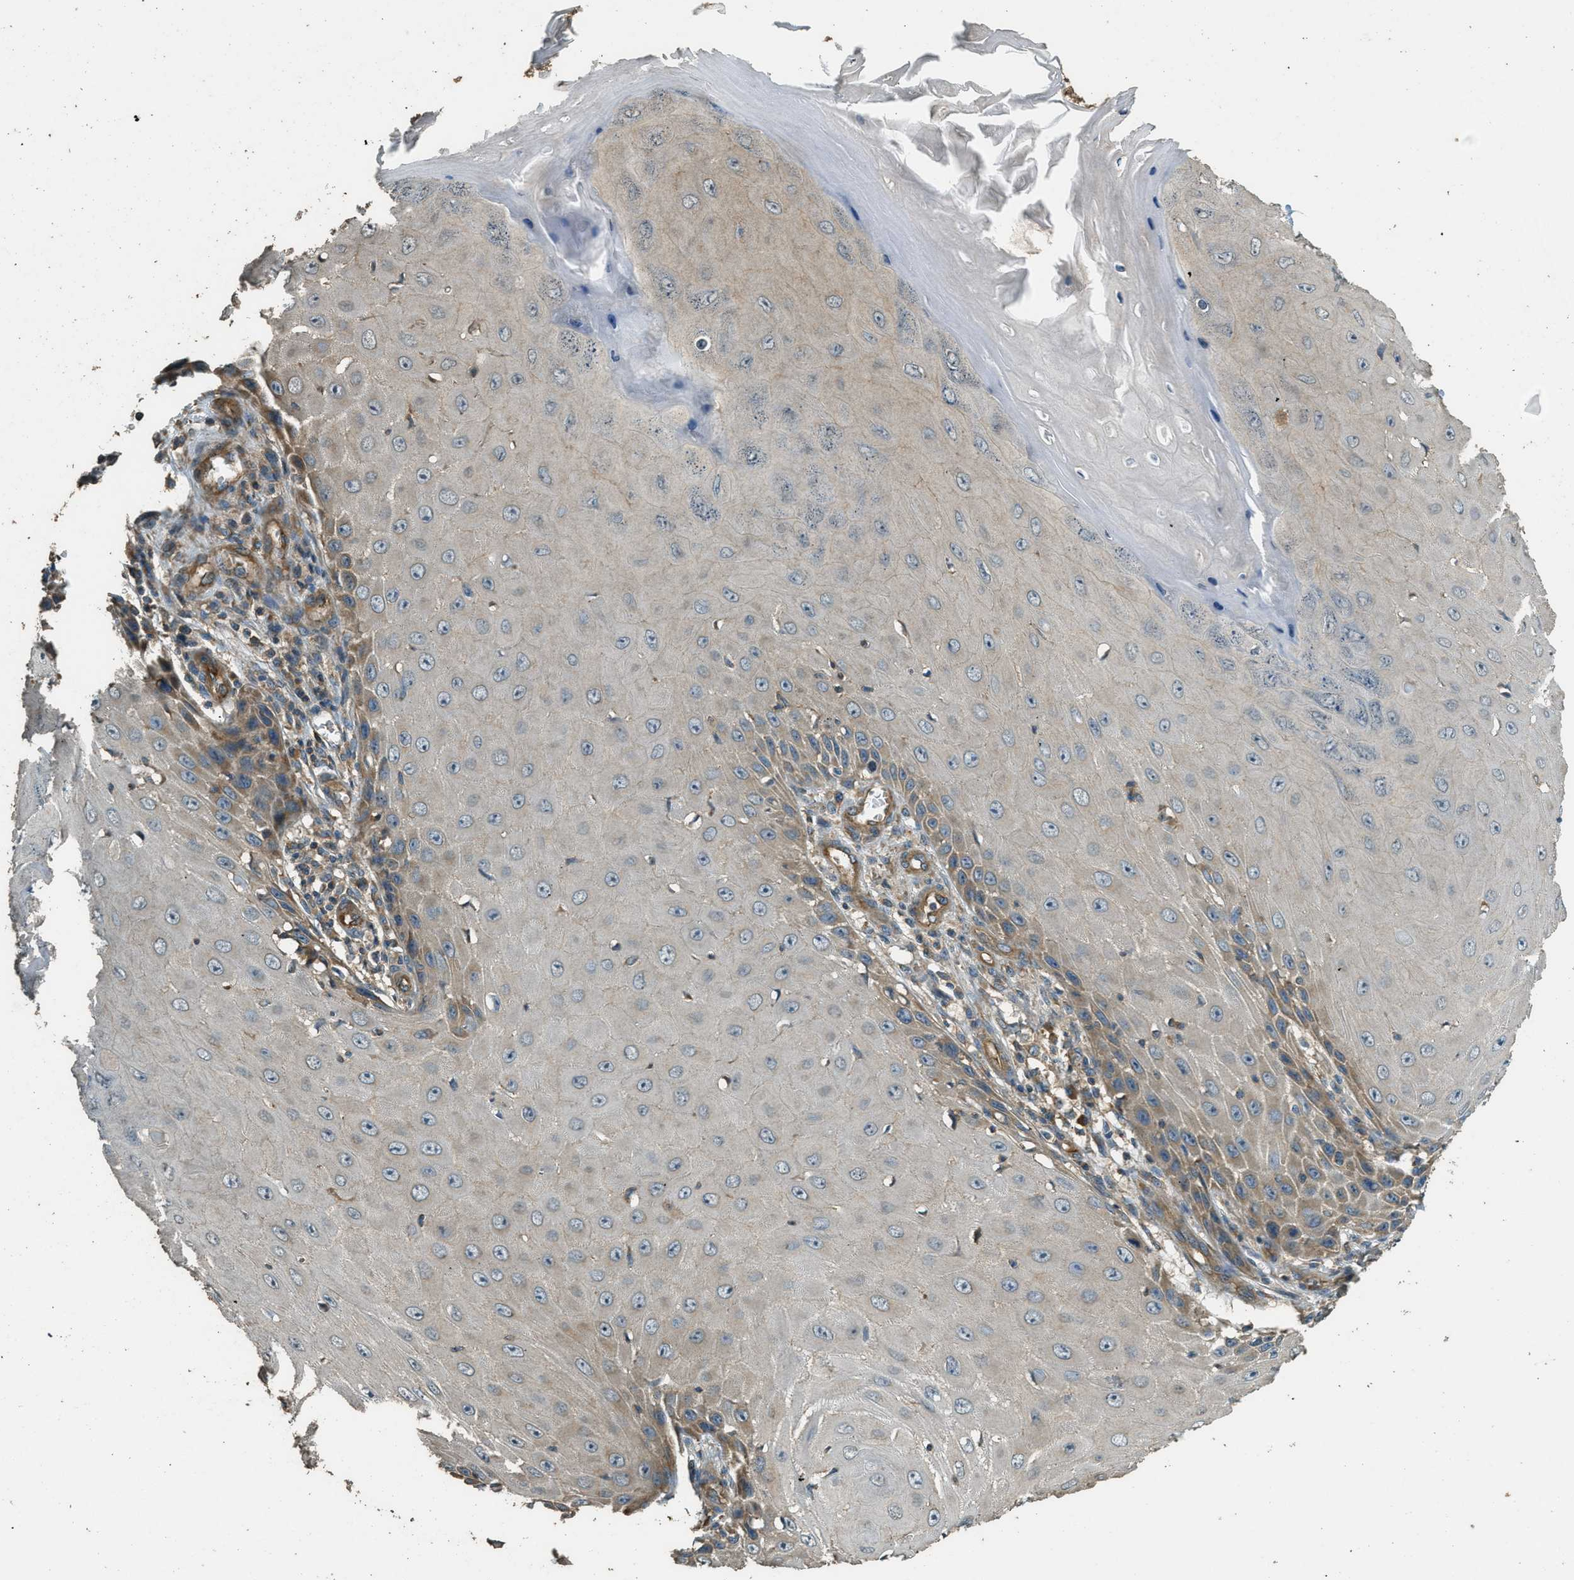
{"staining": {"intensity": "moderate", "quantity": "<25%", "location": "cytoplasmic/membranous"}, "tissue": "skin cancer", "cell_type": "Tumor cells", "image_type": "cancer", "snomed": [{"axis": "morphology", "description": "Squamous cell carcinoma, NOS"}, {"axis": "topography", "description": "Skin"}], "caption": "A low amount of moderate cytoplasmic/membranous positivity is appreciated in about <25% of tumor cells in squamous cell carcinoma (skin) tissue.", "gene": "MARS1", "patient": {"sex": "female", "age": 73}}